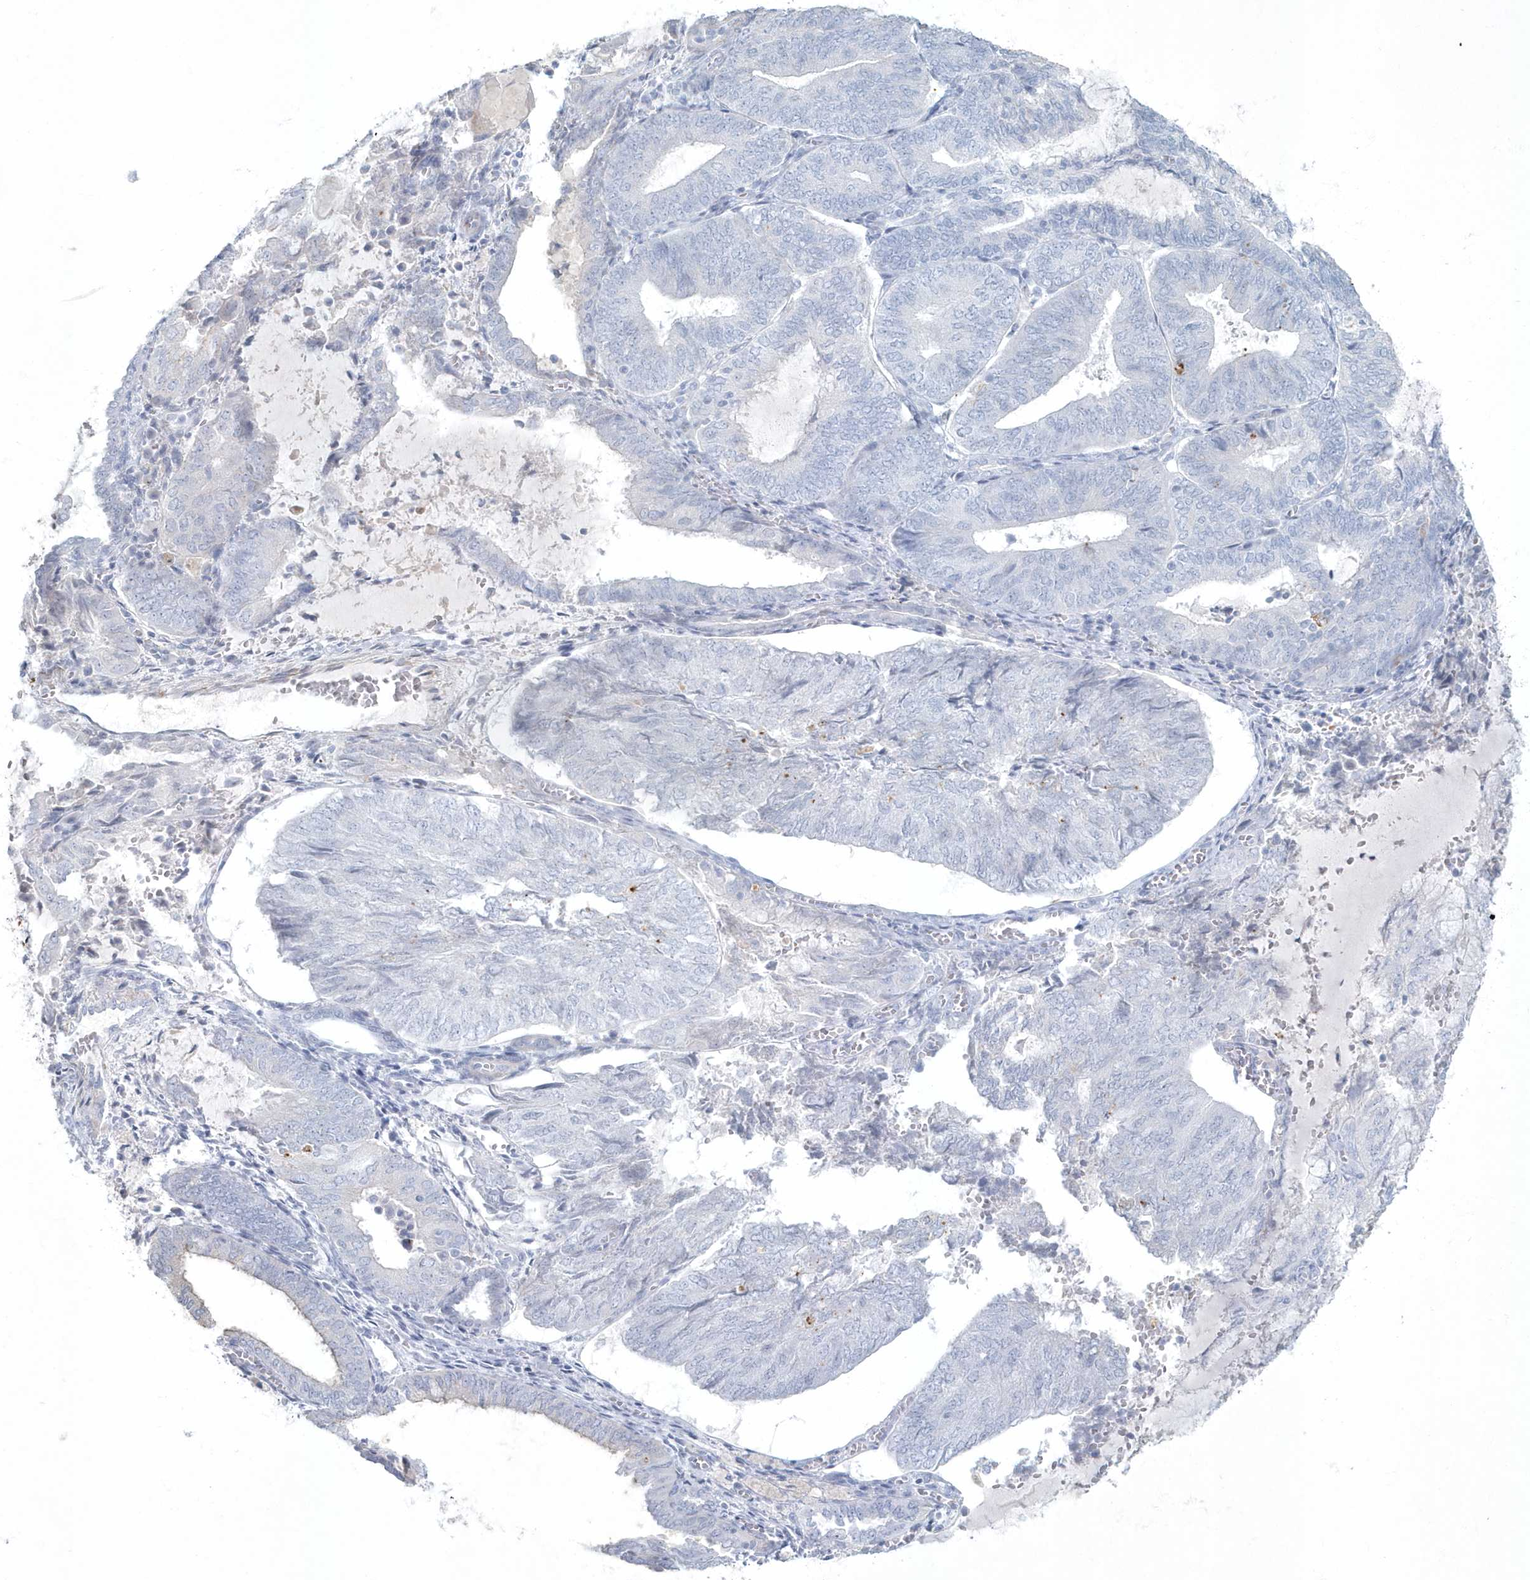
{"staining": {"intensity": "negative", "quantity": "none", "location": "none"}, "tissue": "endometrial cancer", "cell_type": "Tumor cells", "image_type": "cancer", "snomed": [{"axis": "morphology", "description": "Adenocarcinoma, NOS"}, {"axis": "topography", "description": "Endometrium"}], "caption": "High magnification brightfield microscopy of adenocarcinoma (endometrial) stained with DAB (3,3'-diaminobenzidine) (brown) and counterstained with hematoxylin (blue): tumor cells show no significant staining.", "gene": "MYOT", "patient": {"sex": "female", "age": 81}}